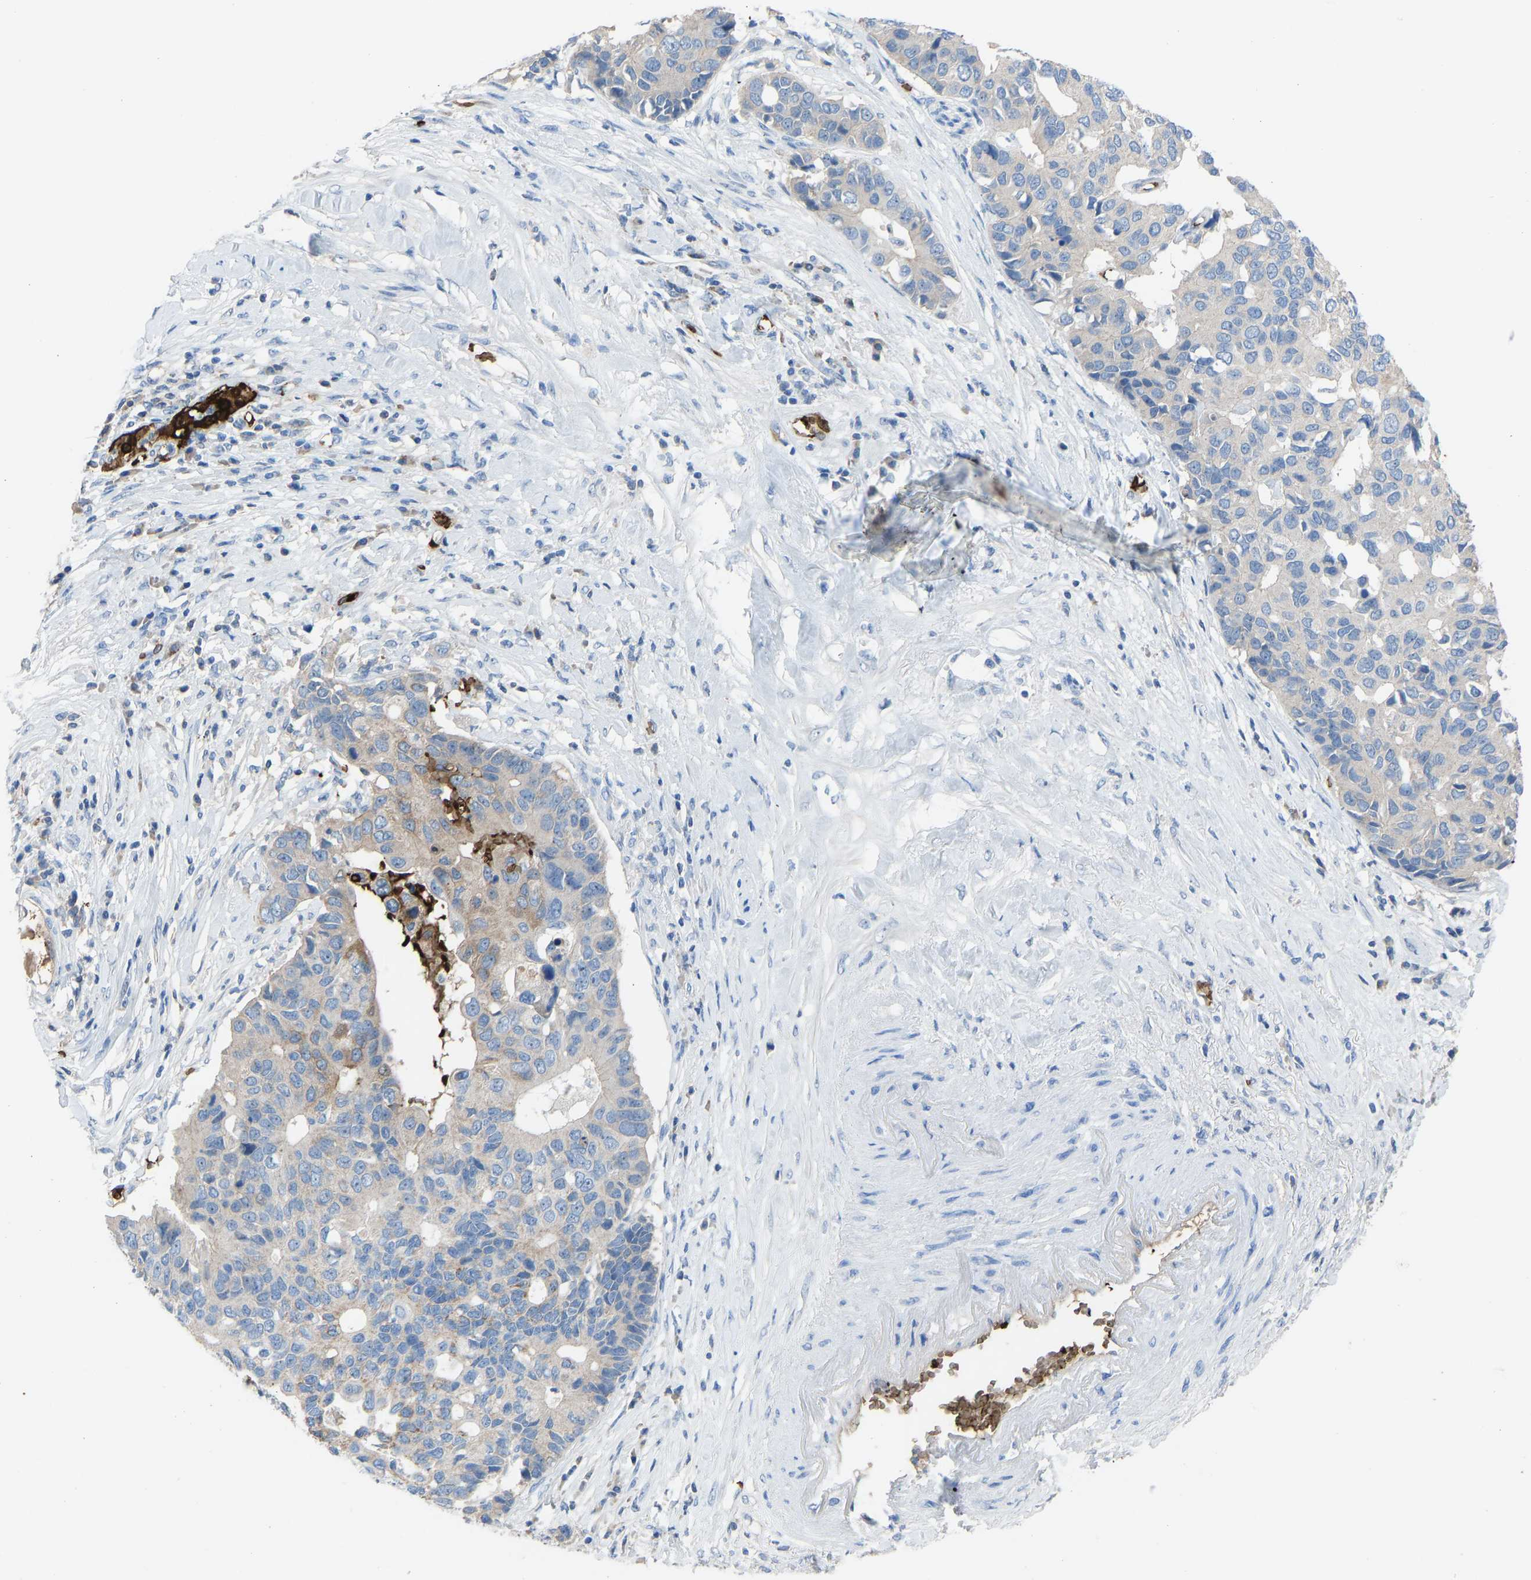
{"staining": {"intensity": "weak", "quantity": "<25%", "location": "cytoplasmic/membranous"}, "tissue": "pancreatic cancer", "cell_type": "Tumor cells", "image_type": "cancer", "snomed": [{"axis": "morphology", "description": "Adenocarcinoma, NOS"}, {"axis": "topography", "description": "Pancreas"}], "caption": "An image of pancreatic cancer (adenocarcinoma) stained for a protein reveals no brown staining in tumor cells.", "gene": "PIGS", "patient": {"sex": "female", "age": 56}}